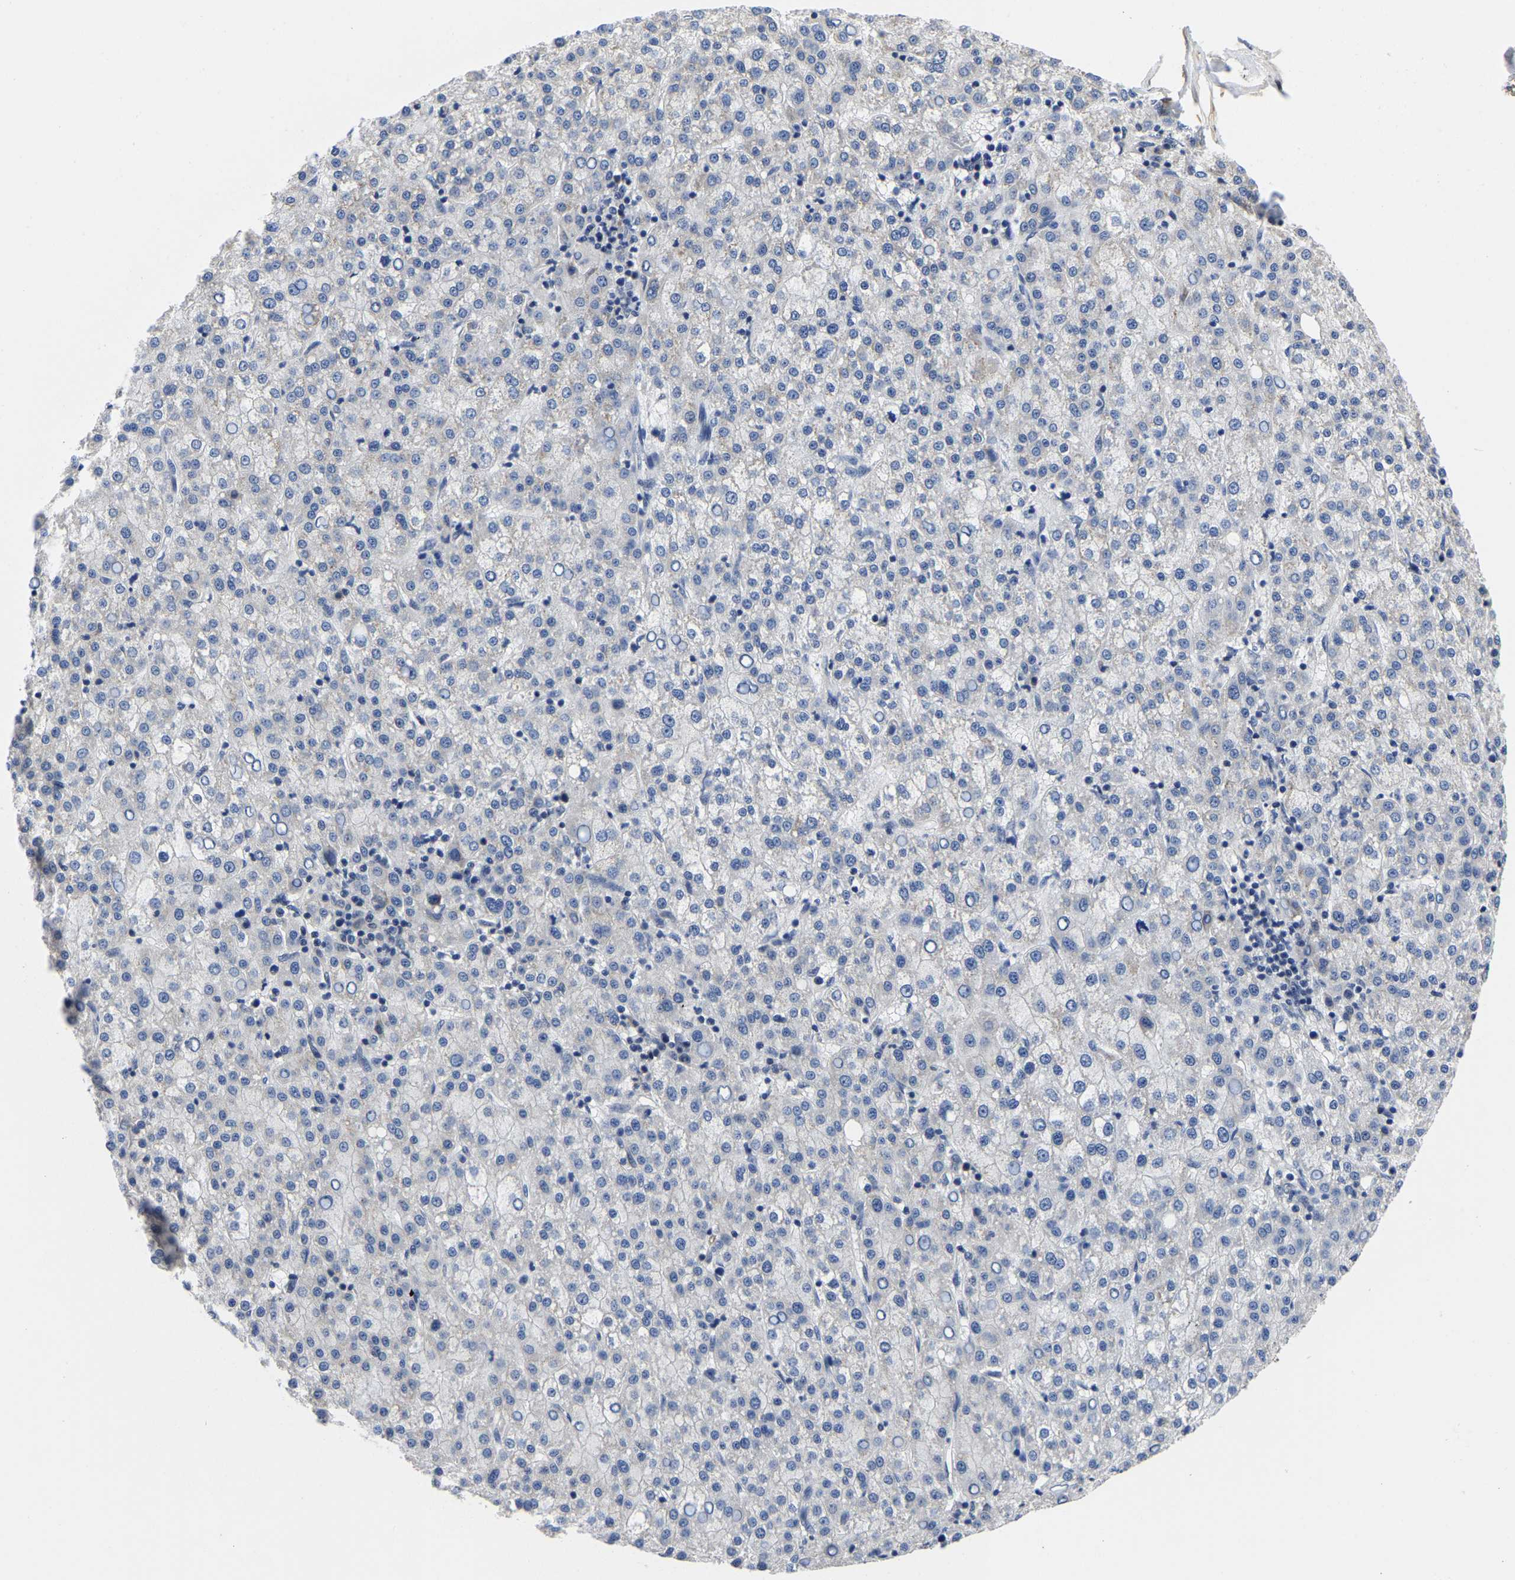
{"staining": {"intensity": "negative", "quantity": "none", "location": "none"}, "tissue": "liver cancer", "cell_type": "Tumor cells", "image_type": "cancer", "snomed": [{"axis": "morphology", "description": "Carcinoma, Hepatocellular, NOS"}, {"axis": "topography", "description": "Liver"}], "caption": "A photomicrograph of human liver cancer is negative for staining in tumor cells.", "gene": "MCOLN2", "patient": {"sex": "female", "age": 58}}